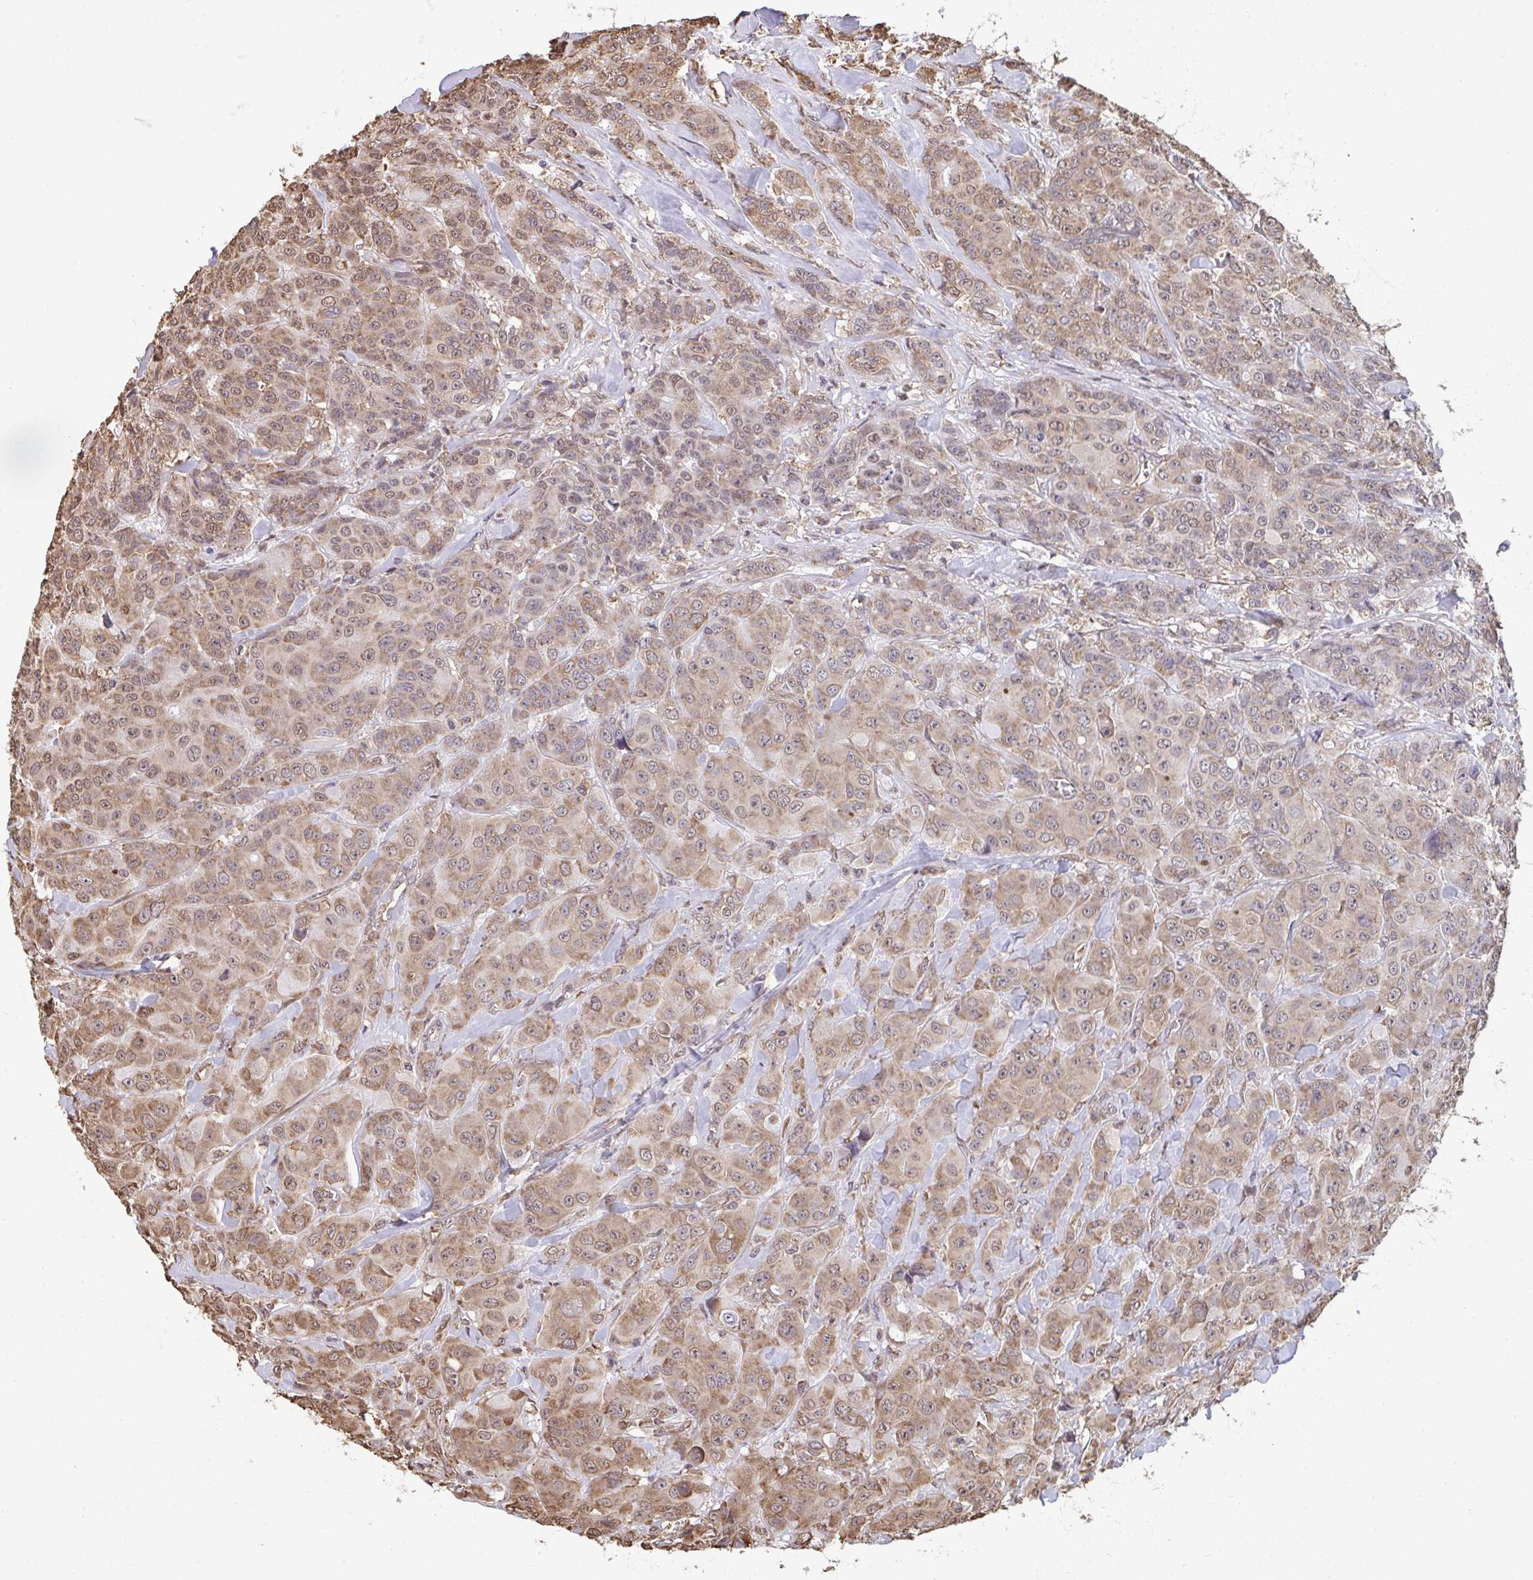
{"staining": {"intensity": "weak", "quantity": ">75%", "location": "cytoplasmic/membranous"}, "tissue": "breast cancer", "cell_type": "Tumor cells", "image_type": "cancer", "snomed": [{"axis": "morphology", "description": "Normal tissue, NOS"}, {"axis": "morphology", "description": "Duct carcinoma"}, {"axis": "topography", "description": "Breast"}], "caption": "A high-resolution image shows IHC staining of breast cancer, which displays weak cytoplasmic/membranous staining in approximately >75% of tumor cells. Using DAB (3,3'-diaminobenzidine) (brown) and hematoxylin (blue) stains, captured at high magnification using brightfield microscopy.", "gene": "SYNCRIP", "patient": {"sex": "female", "age": 43}}